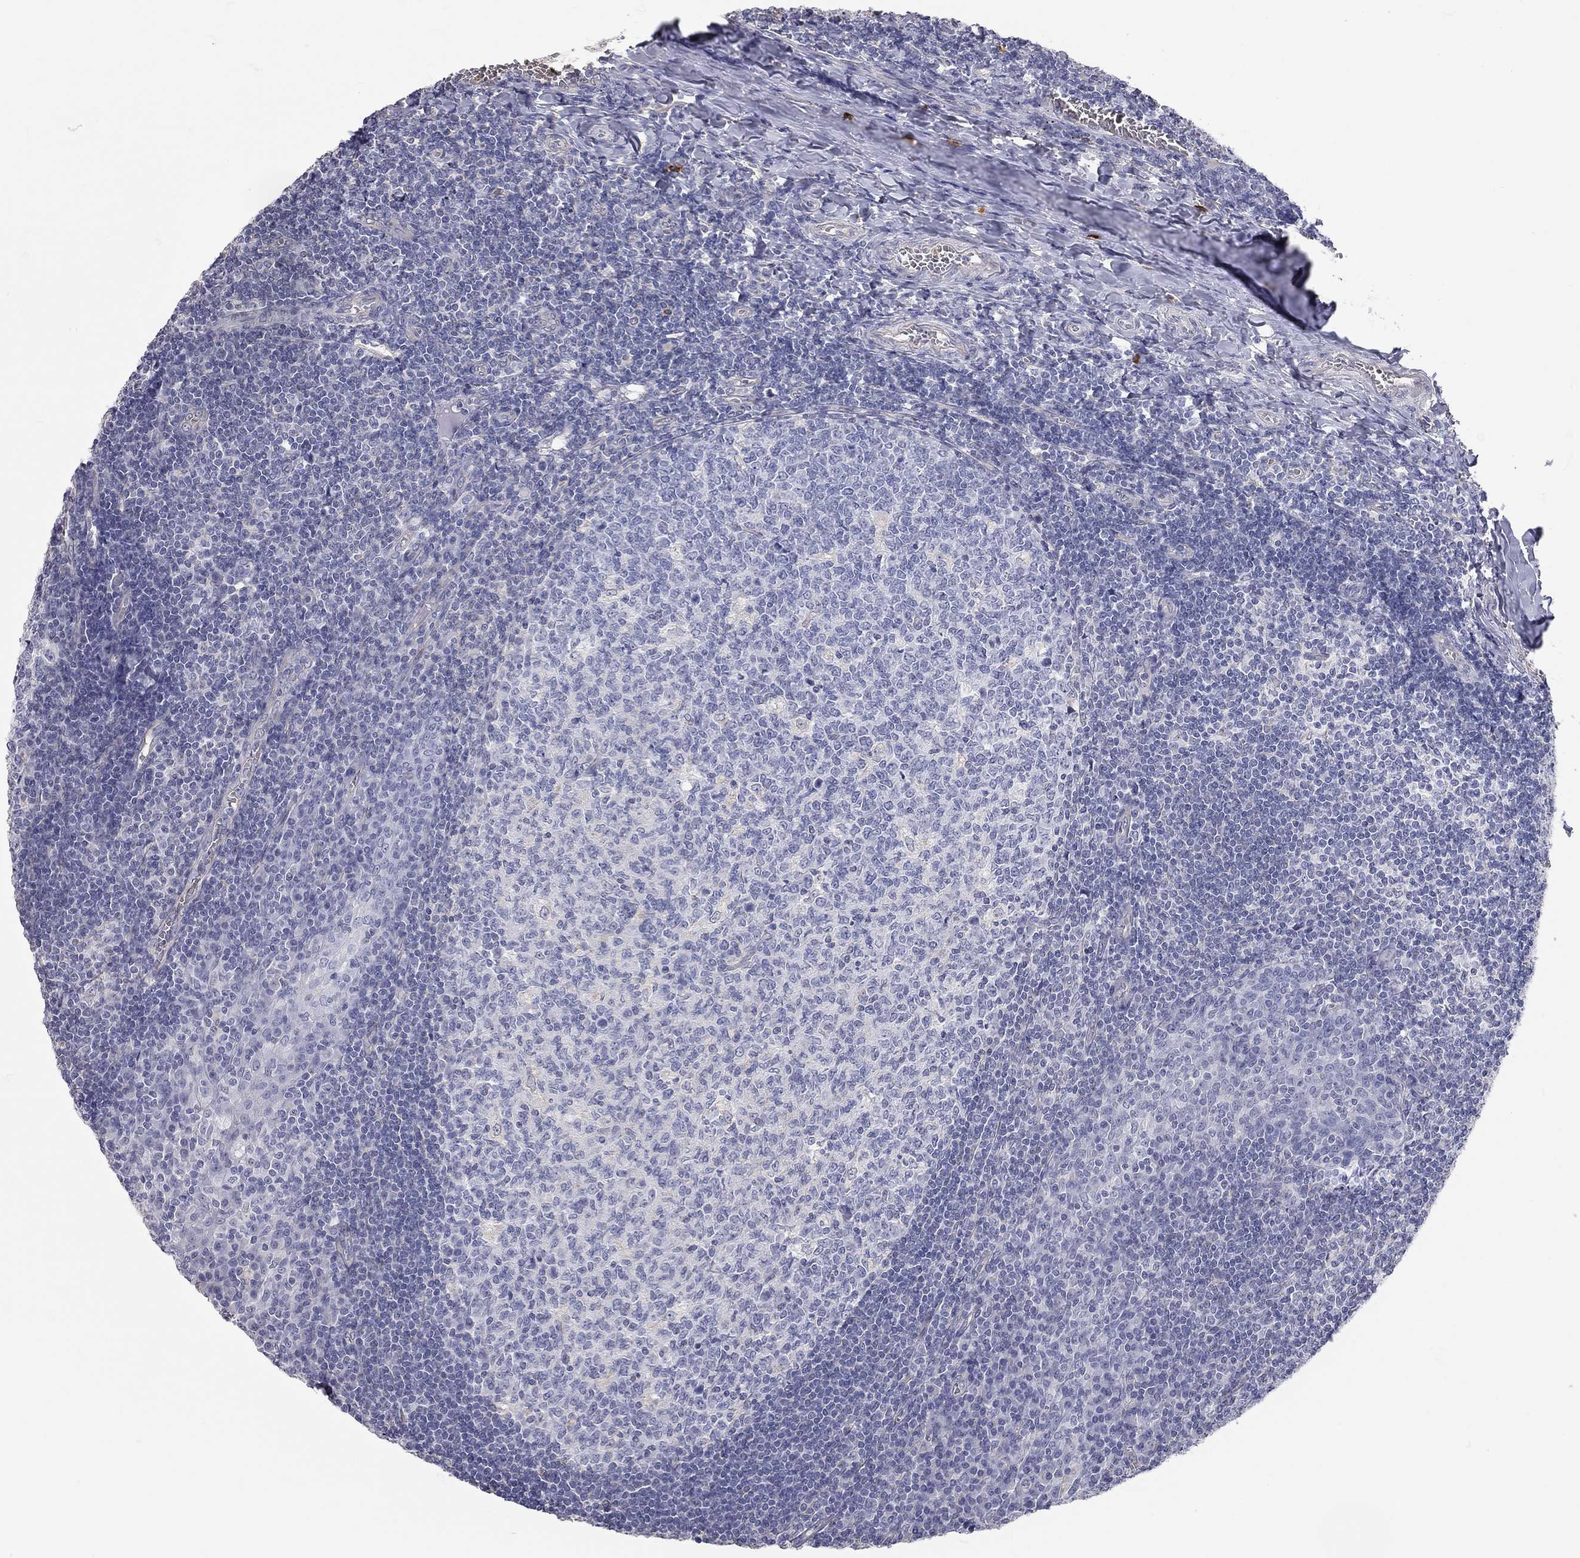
{"staining": {"intensity": "negative", "quantity": "none", "location": "none"}, "tissue": "tonsil", "cell_type": "Germinal center cells", "image_type": "normal", "snomed": [{"axis": "morphology", "description": "Normal tissue, NOS"}, {"axis": "topography", "description": "Tonsil"}], "caption": "Image shows no significant protein staining in germinal center cells of benign tonsil. The staining was performed using DAB to visualize the protein expression in brown, while the nuclei were stained in blue with hematoxylin (Magnification: 20x).", "gene": "C10orf90", "patient": {"sex": "female", "age": 13}}